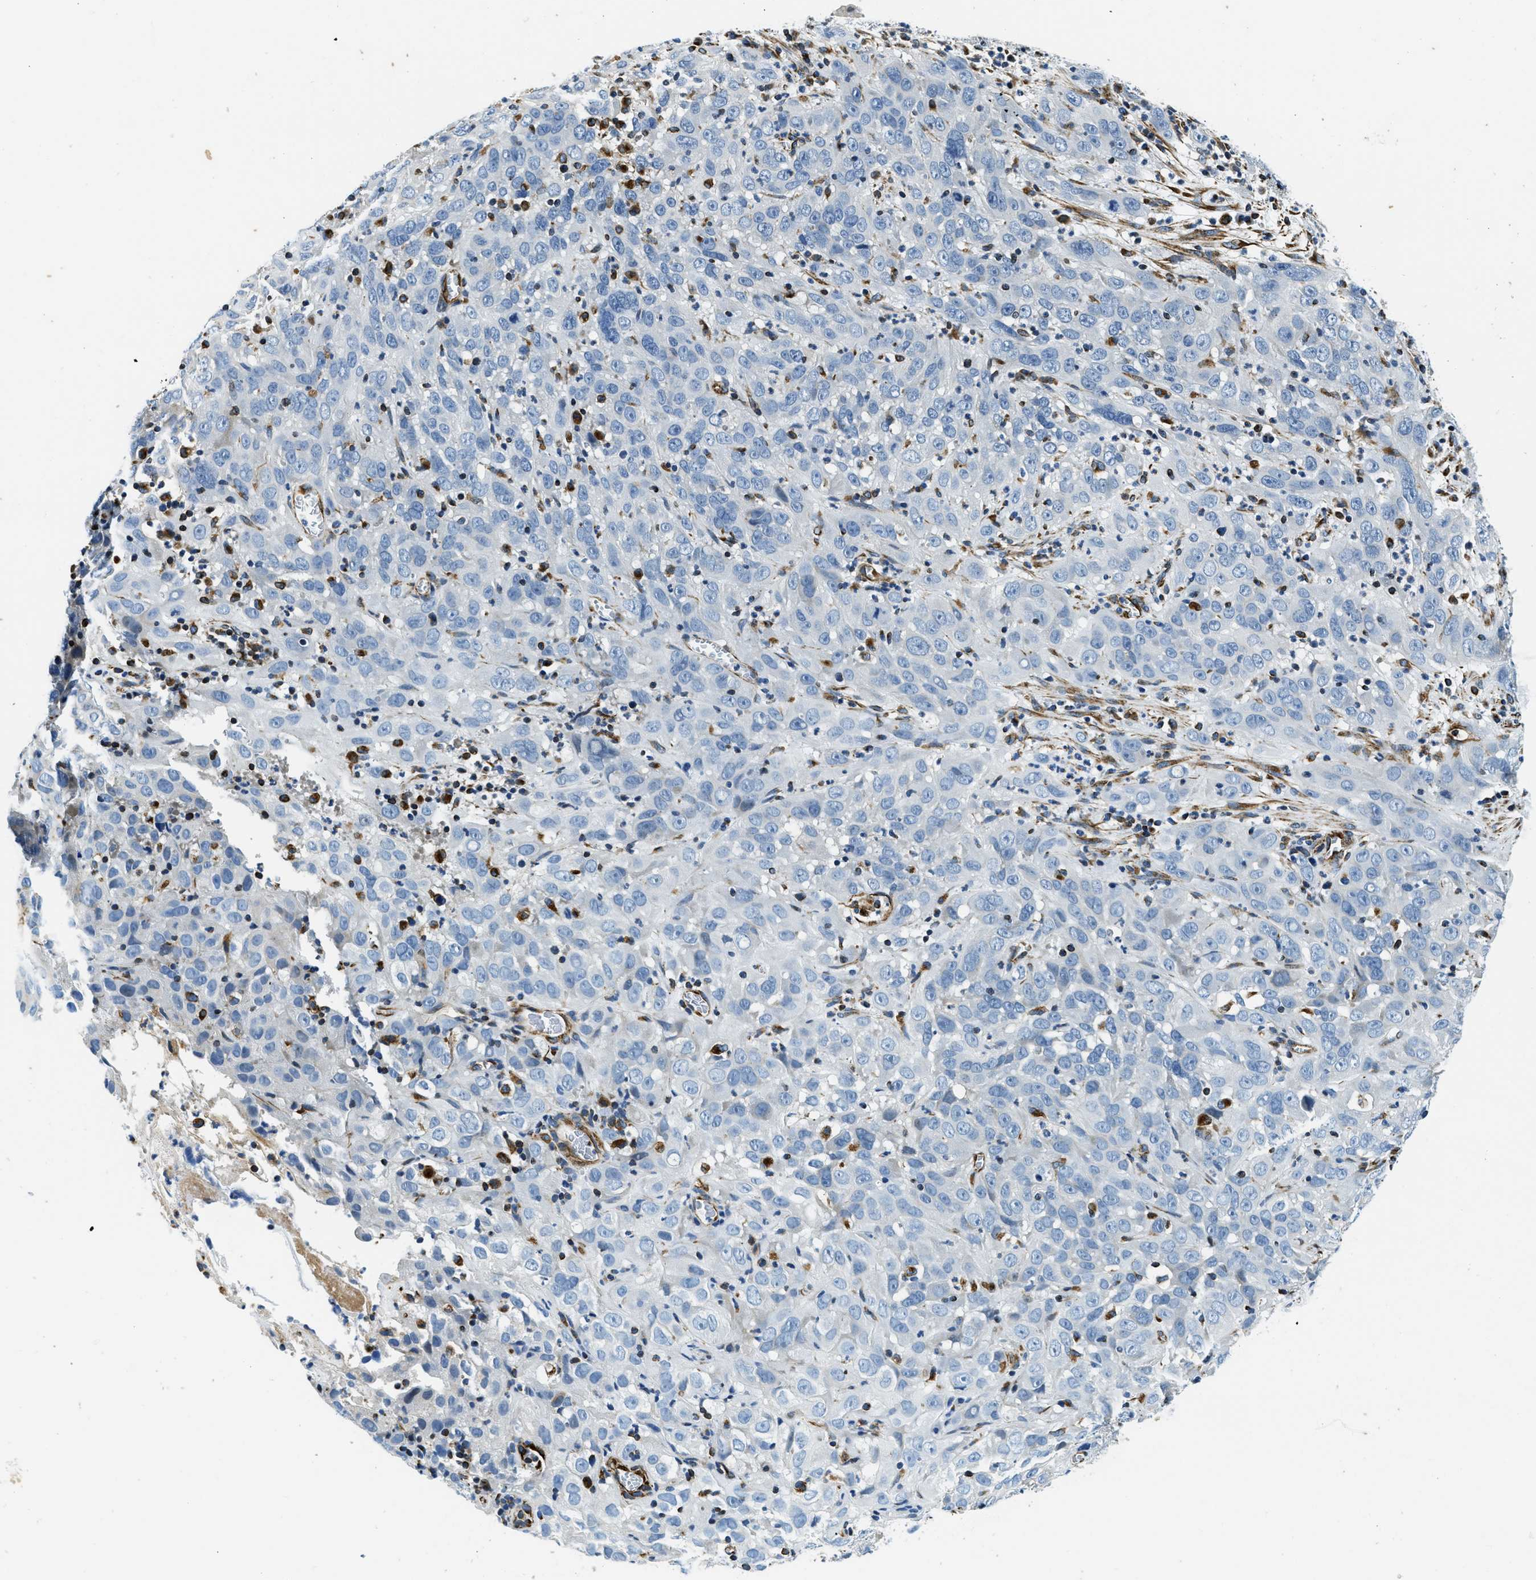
{"staining": {"intensity": "negative", "quantity": "none", "location": "none"}, "tissue": "cervical cancer", "cell_type": "Tumor cells", "image_type": "cancer", "snomed": [{"axis": "morphology", "description": "Squamous cell carcinoma, NOS"}, {"axis": "topography", "description": "Cervix"}], "caption": "Photomicrograph shows no significant protein positivity in tumor cells of cervical cancer.", "gene": "GNS", "patient": {"sex": "female", "age": 32}}